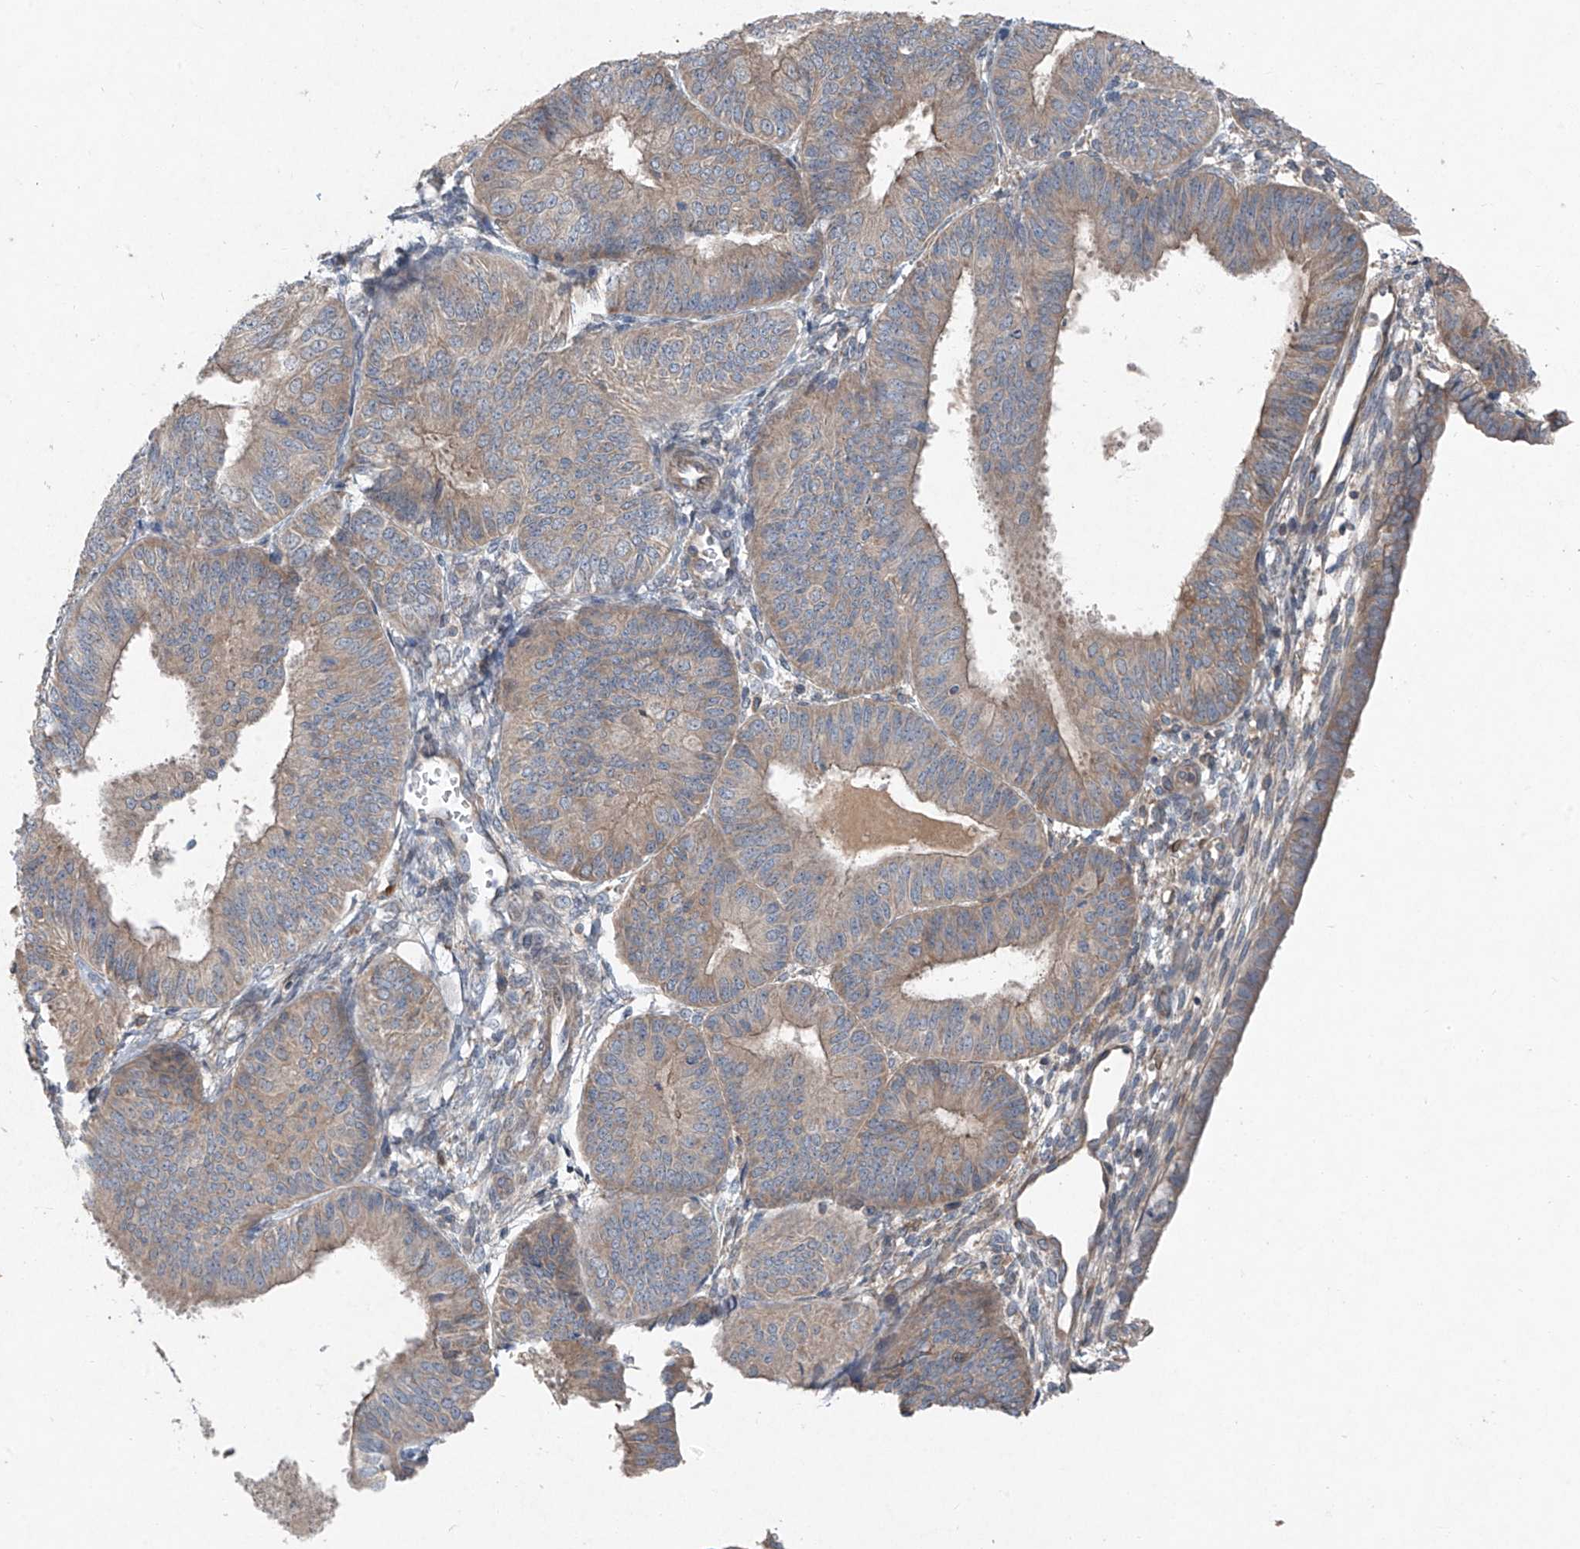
{"staining": {"intensity": "weak", "quantity": "25%-75%", "location": "cytoplasmic/membranous"}, "tissue": "endometrial cancer", "cell_type": "Tumor cells", "image_type": "cancer", "snomed": [{"axis": "morphology", "description": "Adenocarcinoma, NOS"}, {"axis": "topography", "description": "Endometrium"}], "caption": "Tumor cells demonstrate weak cytoplasmic/membranous positivity in about 25%-75% of cells in endometrial cancer.", "gene": "FOXRED2", "patient": {"sex": "female", "age": 58}}